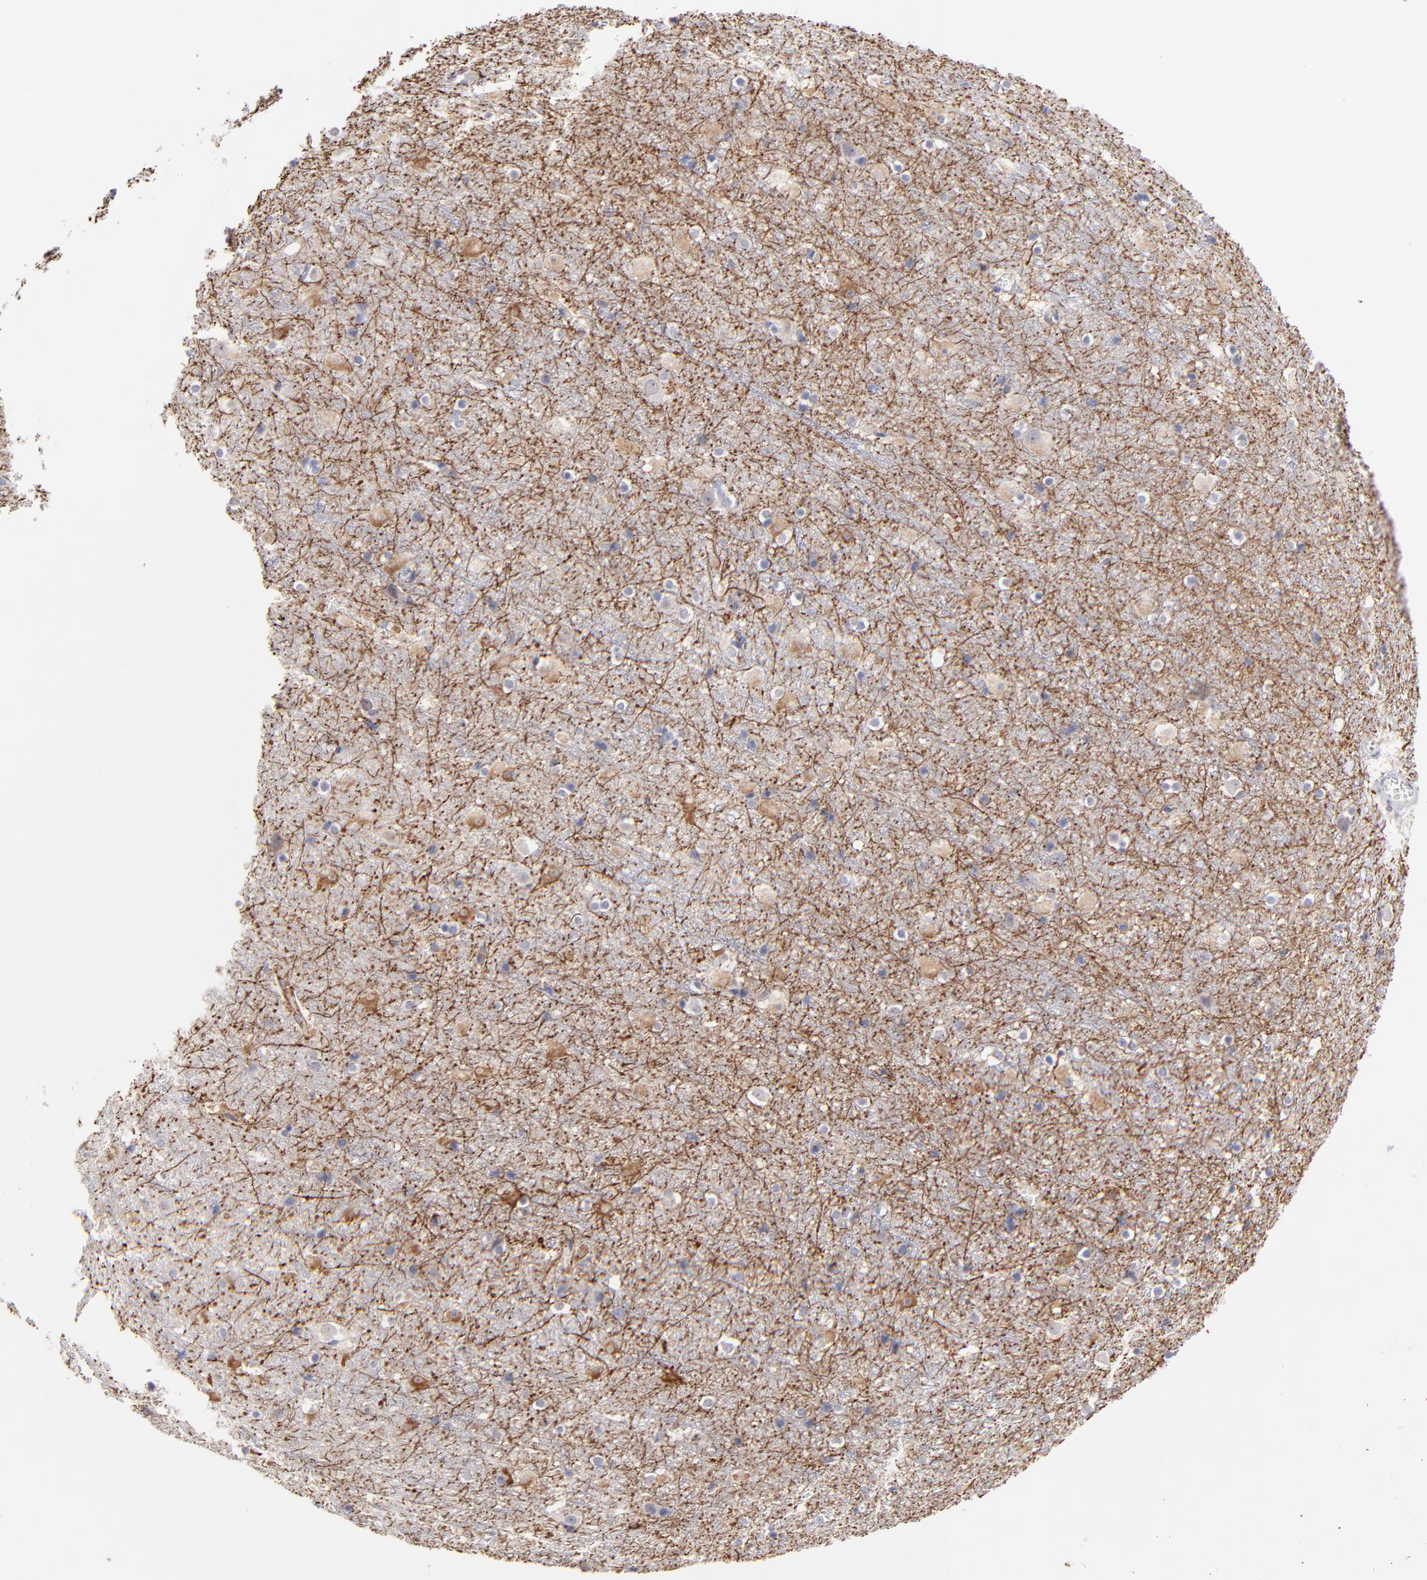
{"staining": {"intensity": "weak", "quantity": ">75%", "location": "cytoplasmic/membranous"}, "tissue": "cerebral cortex", "cell_type": "Endothelial cells", "image_type": "normal", "snomed": [{"axis": "morphology", "description": "Normal tissue, NOS"}, {"axis": "topography", "description": "Cerebral cortex"}], "caption": "Protein positivity by immunohistochemistry exhibits weak cytoplasmic/membranous expression in about >75% of endothelial cells in benign cerebral cortex.", "gene": "COX8C", "patient": {"sex": "male", "age": 45}}